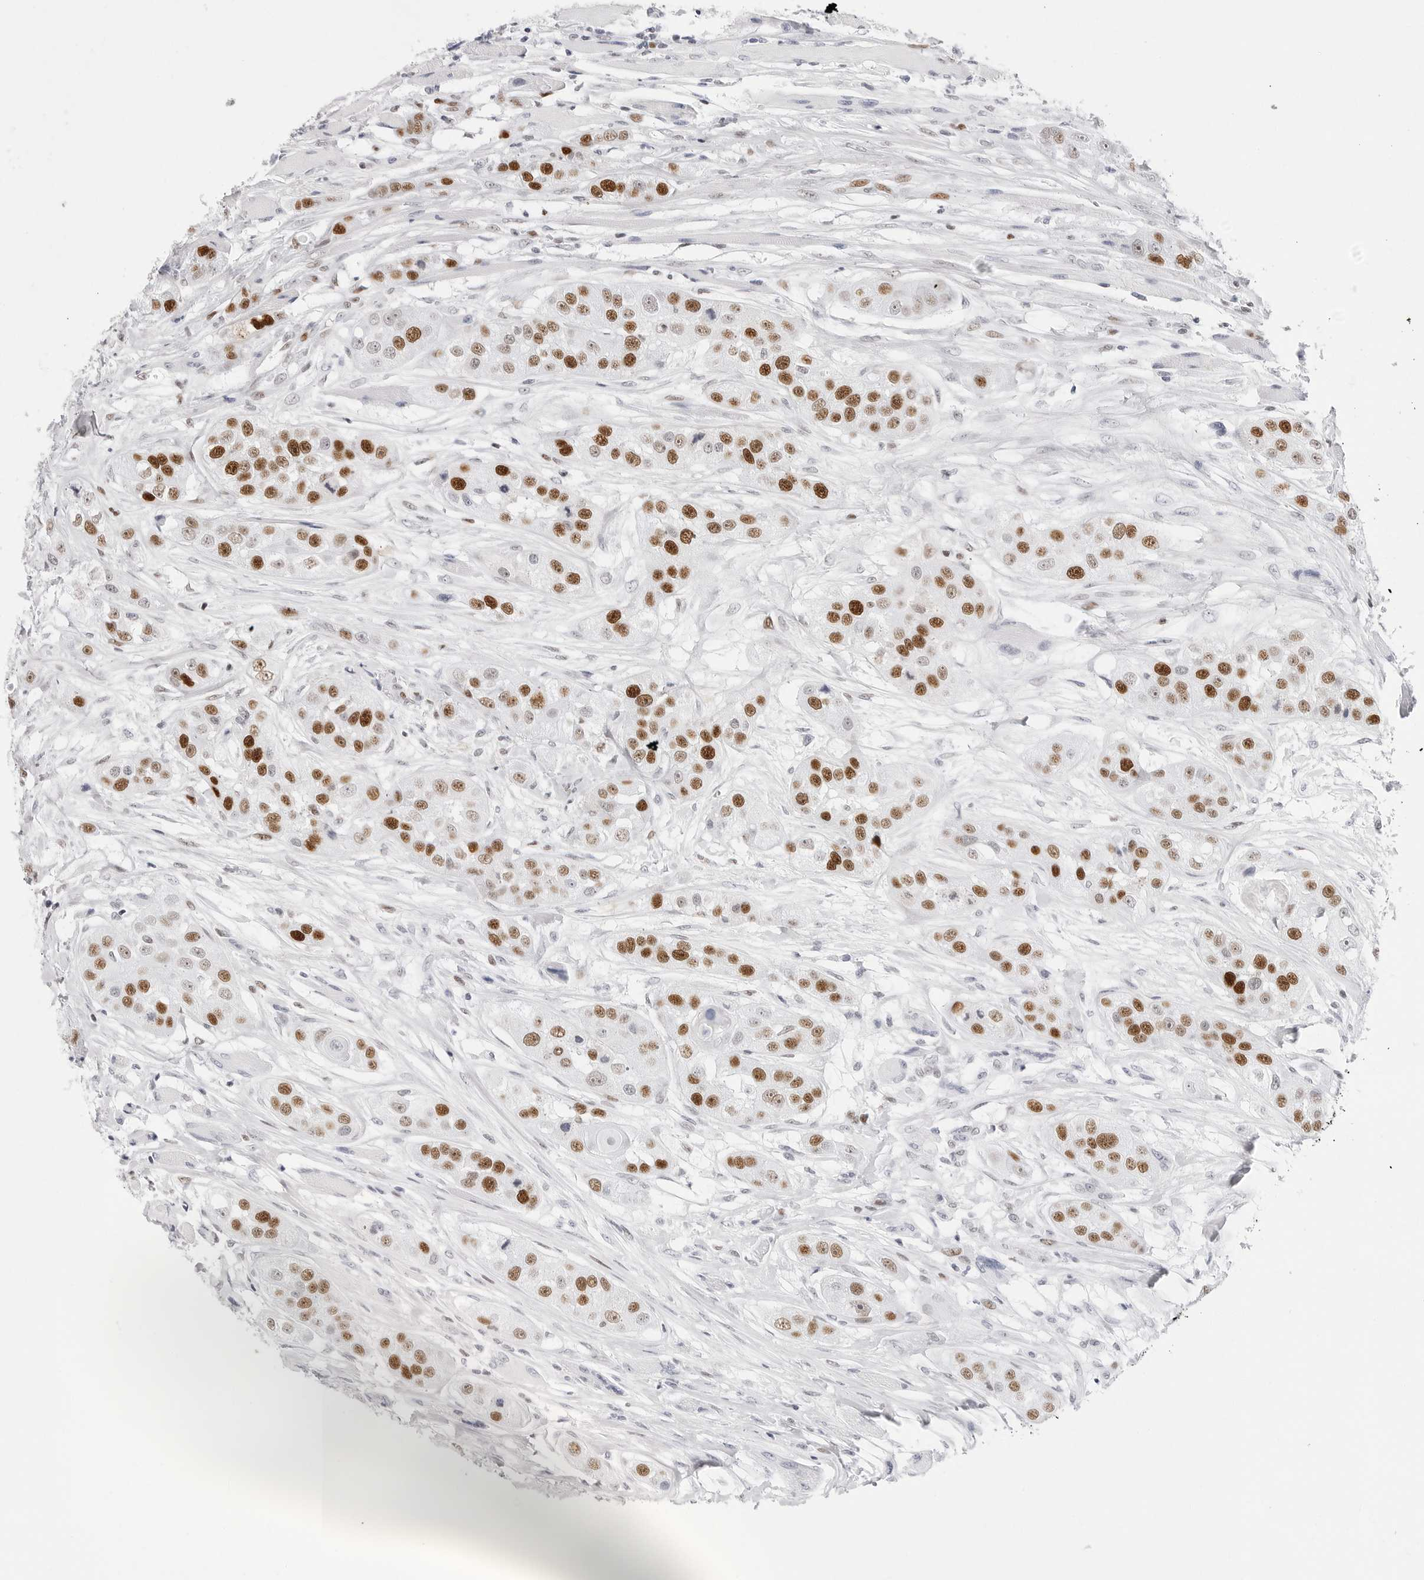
{"staining": {"intensity": "strong", "quantity": ">75%", "location": "nuclear"}, "tissue": "head and neck cancer", "cell_type": "Tumor cells", "image_type": "cancer", "snomed": [{"axis": "morphology", "description": "Normal tissue, NOS"}, {"axis": "morphology", "description": "Squamous cell carcinoma, NOS"}, {"axis": "topography", "description": "Skeletal muscle"}, {"axis": "topography", "description": "Head-Neck"}], "caption": "The micrograph exhibits staining of head and neck squamous cell carcinoma, revealing strong nuclear protein expression (brown color) within tumor cells. The staining was performed using DAB (3,3'-diaminobenzidine), with brown indicating positive protein expression. Nuclei are stained blue with hematoxylin.", "gene": "NASP", "patient": {"sex": "male", "age": 51}}